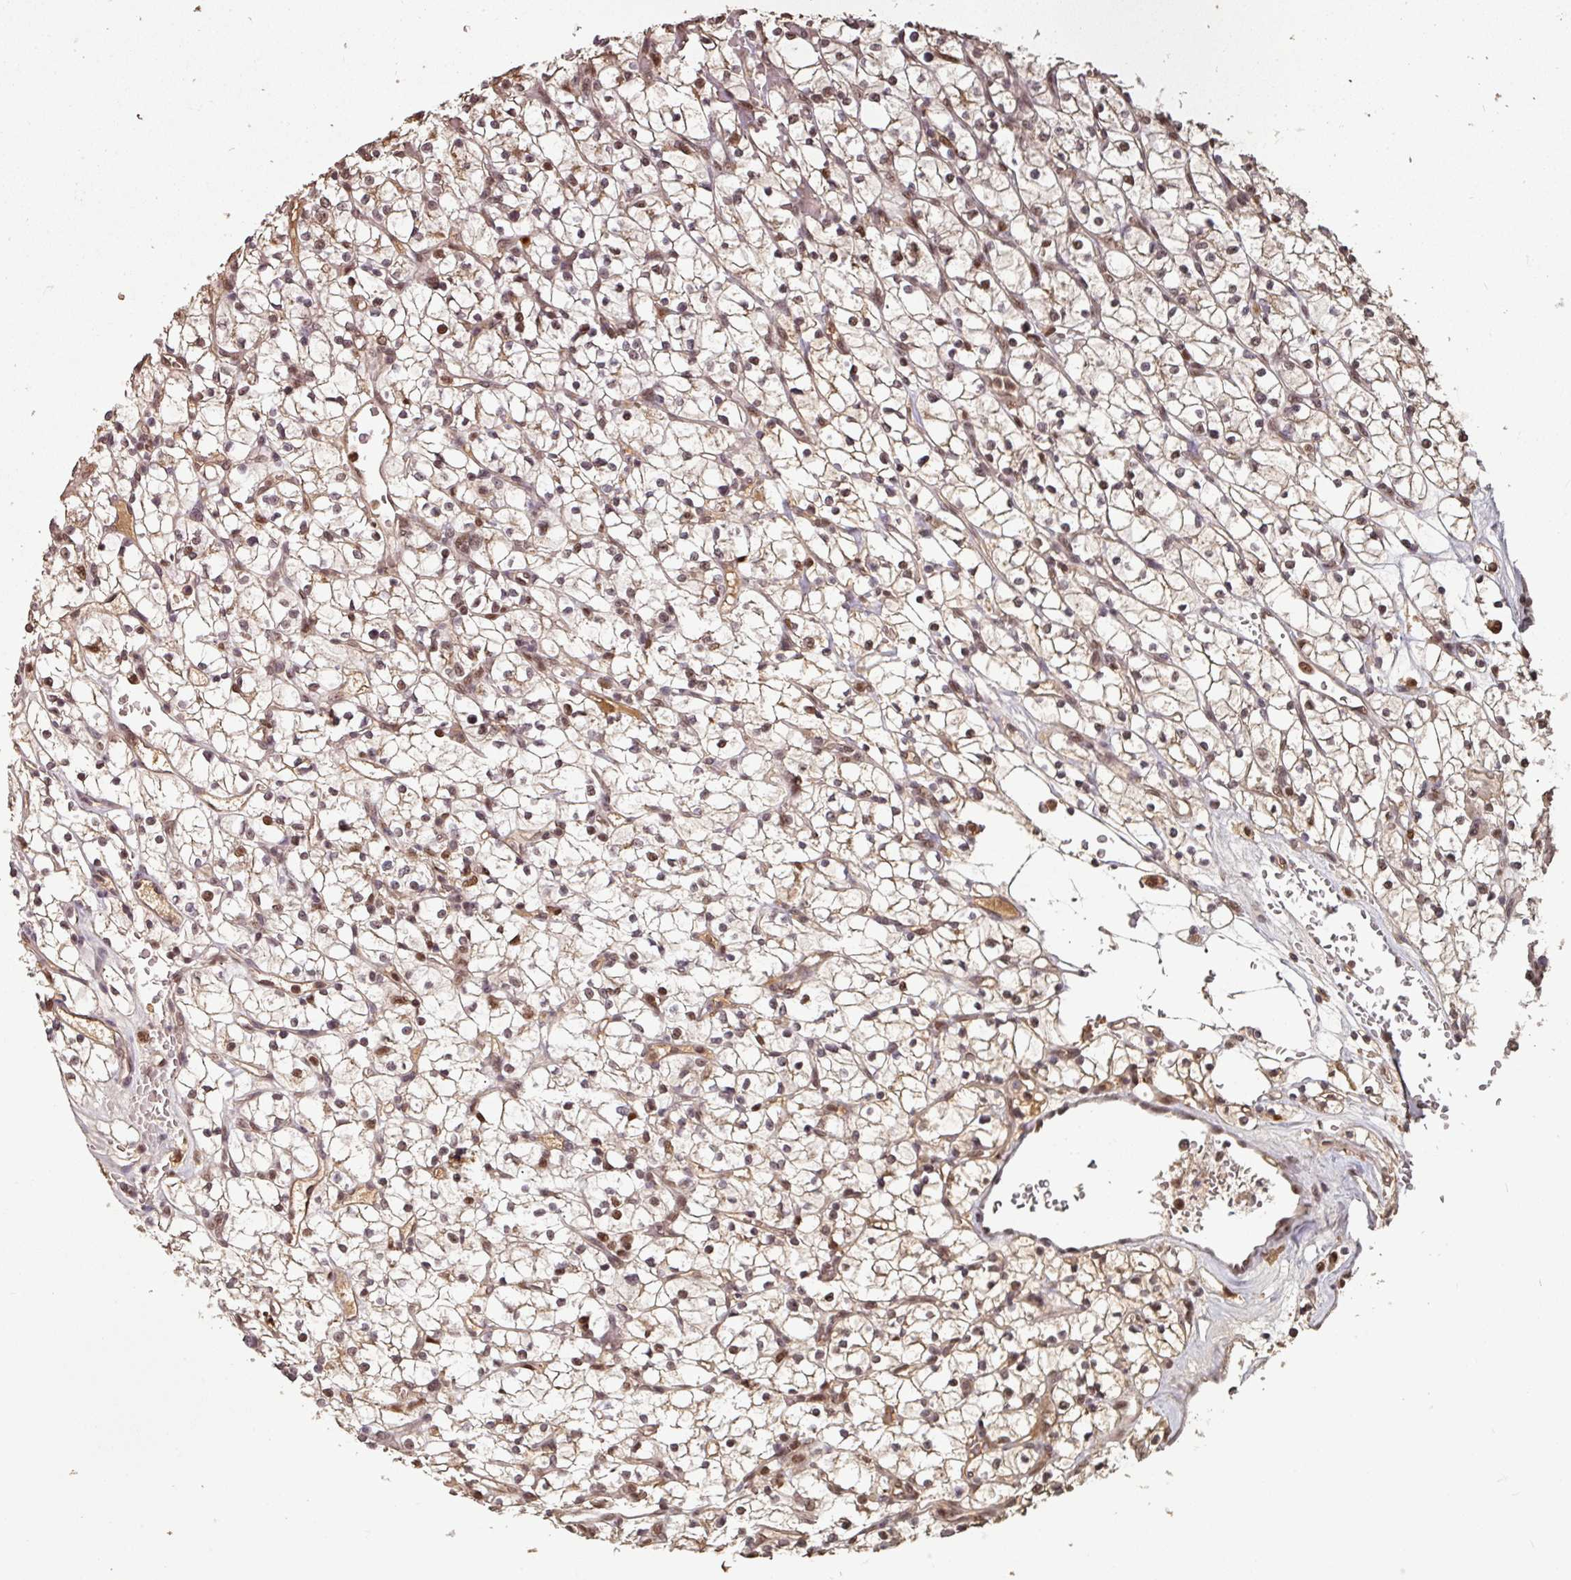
{"staining": {"intensity": "moderate", "quantity": ">75%", "location": "cytoplasmic/membranous,nuclear"}, "tissue": "renal cancer", "cell_type": "Tumor cells", "image_type": "cancer", "snomed": [{"axis": "morphology", "description": "Adenocarcinoma, NOS"}, {"axis": "topography", "description": "Kidney"}], "caption": "Immunohistochemical staining of renal adenocarcinoma reveals medium levels of moderate cytoplasmic/membranous and nuclear expression in about >75% of tumor cells.", "gene": "POLD1", "patient": {"sex": "female", "age": 64}}